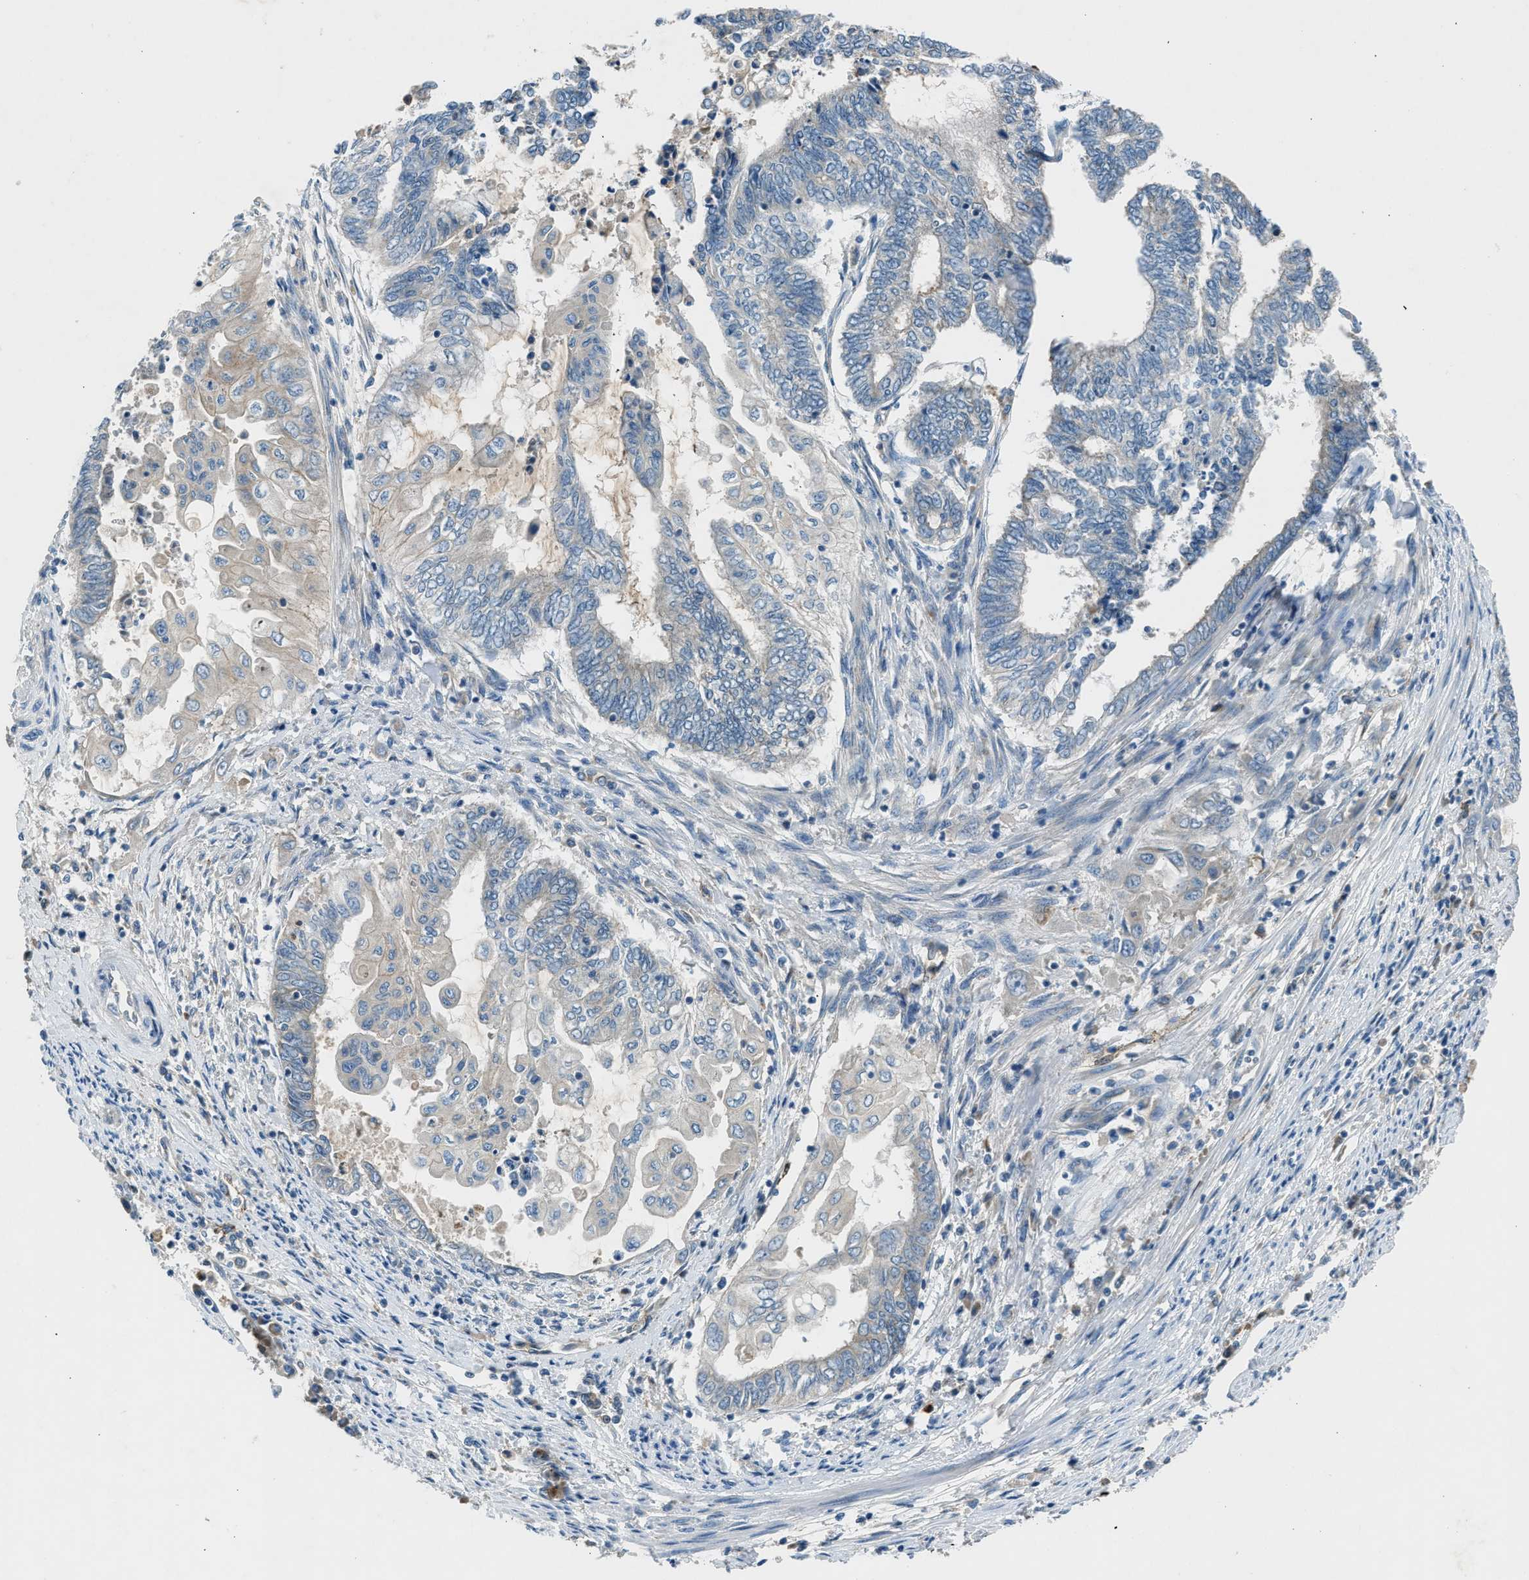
{"staining": {"intensity": "negative", "quantity": "none", "location": "none"}, "tissue": "endometrial cancer", "cell_type": "Tumor cells", "image_type": "cancer", "snomed": [{"axis": "morphology", "description": "Adenocarcinoma, NOS"}, {"axis": "topography", "description": "Uterus"}, {"axis": "topography", "description": "Endometrium"}], "caption": "Immunohistochemistry (IHC) photomicrograph of endometrial adenocarcinoma stained for a protein (brown), which demonstrates no staining in tumor cells.", "gene": "BMP1", "patient": {"sex": "female", "age": 70}}